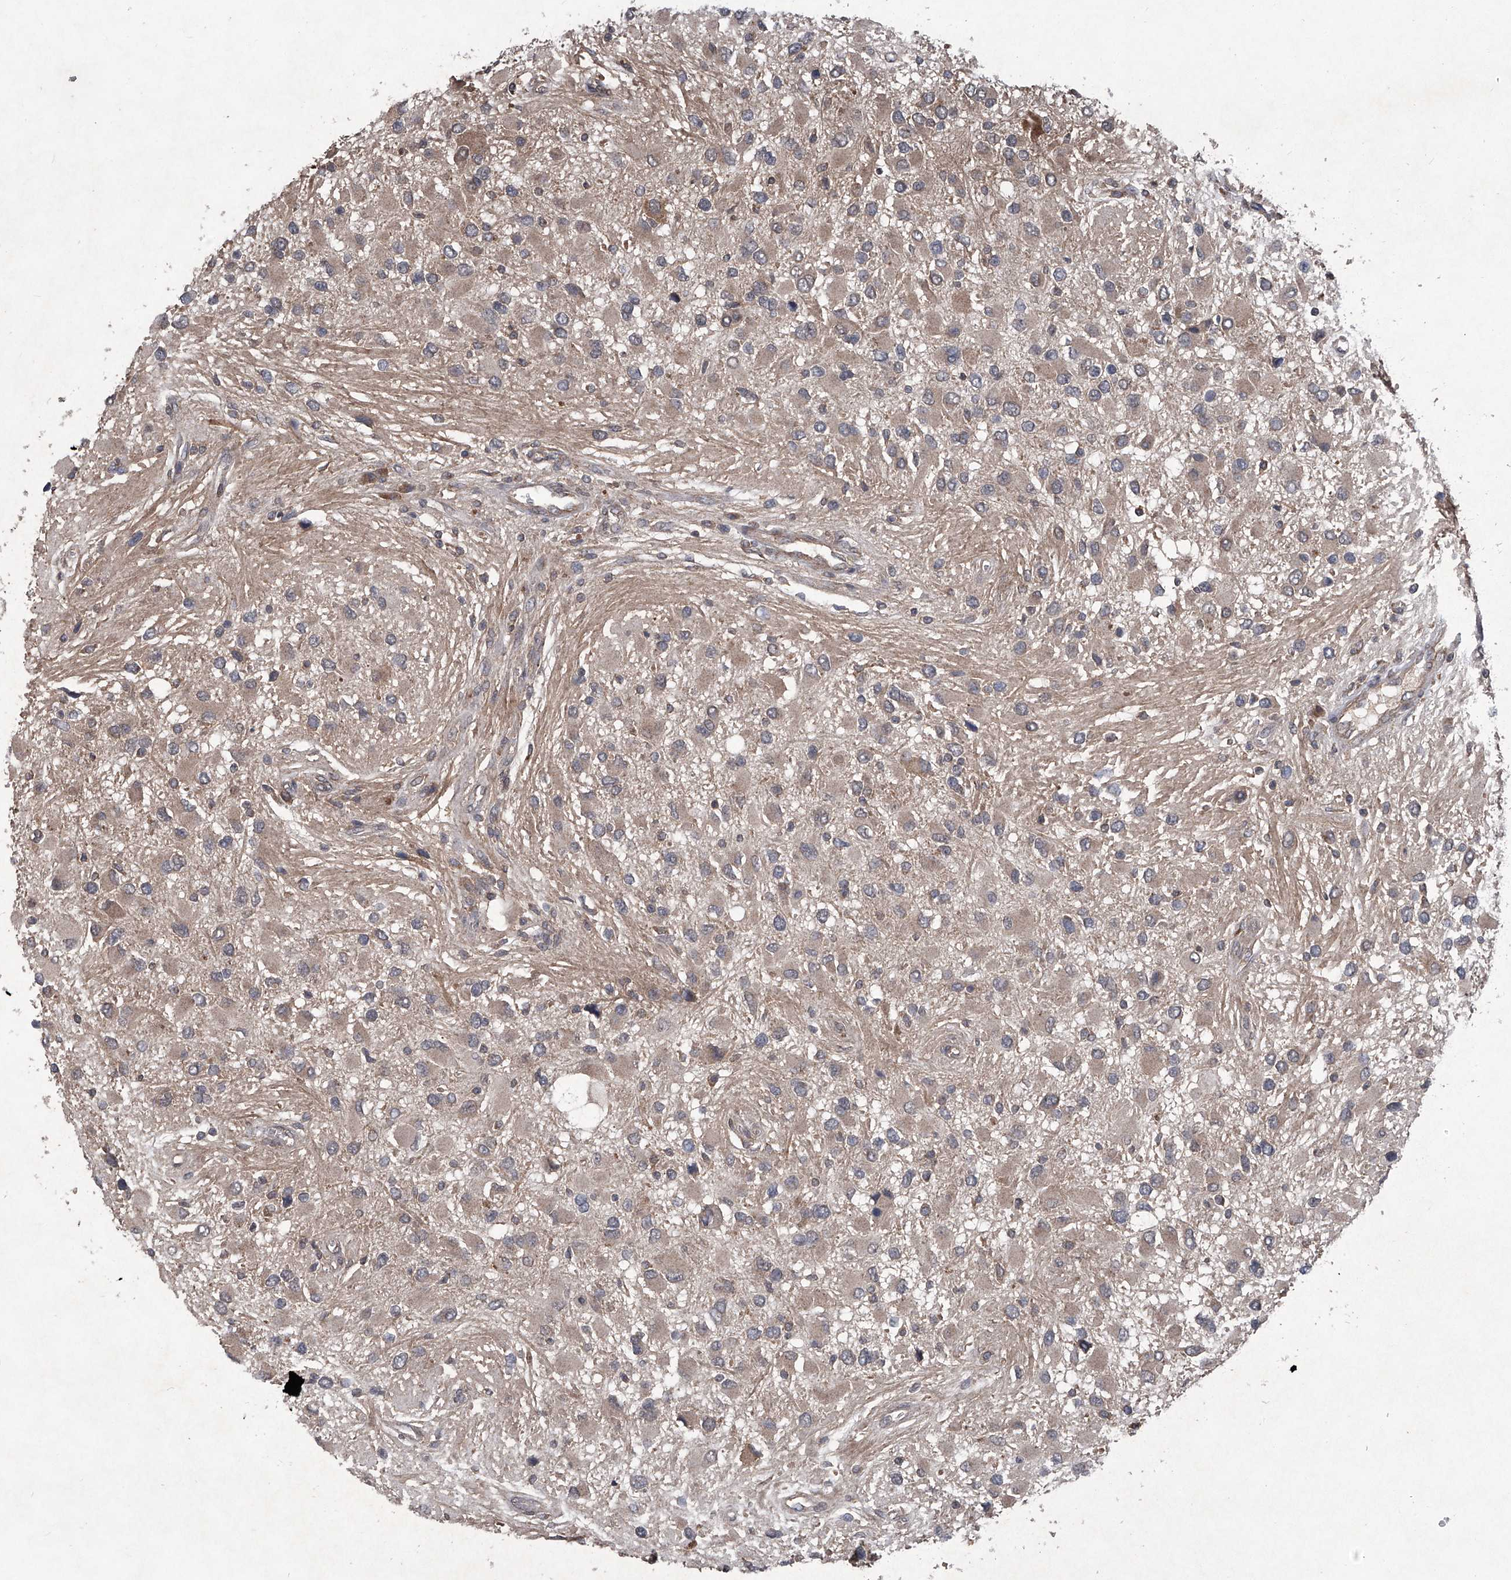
{"staining": {"intensity": "moderate", "quantity": ">75%", "location": "cytoplasmic/membranous"}, "tissue": "glioma", "cell_type": "Tumor cells", "image_type": "cancer", "snomed": [{"axis": "morphology", "description": "Glioma, malignant, High grade"}, {"axis": "topography", "description": "Brain"}], "caption": "Immunohistochemistry (DAB) staining of human high-grade glioma (malignant) shows moderate cytoplasmic/membranous protein expression in about >75% of tumor cells.", "gene": "SUMF2", "patient": {"sex": "male", "age": 53}}